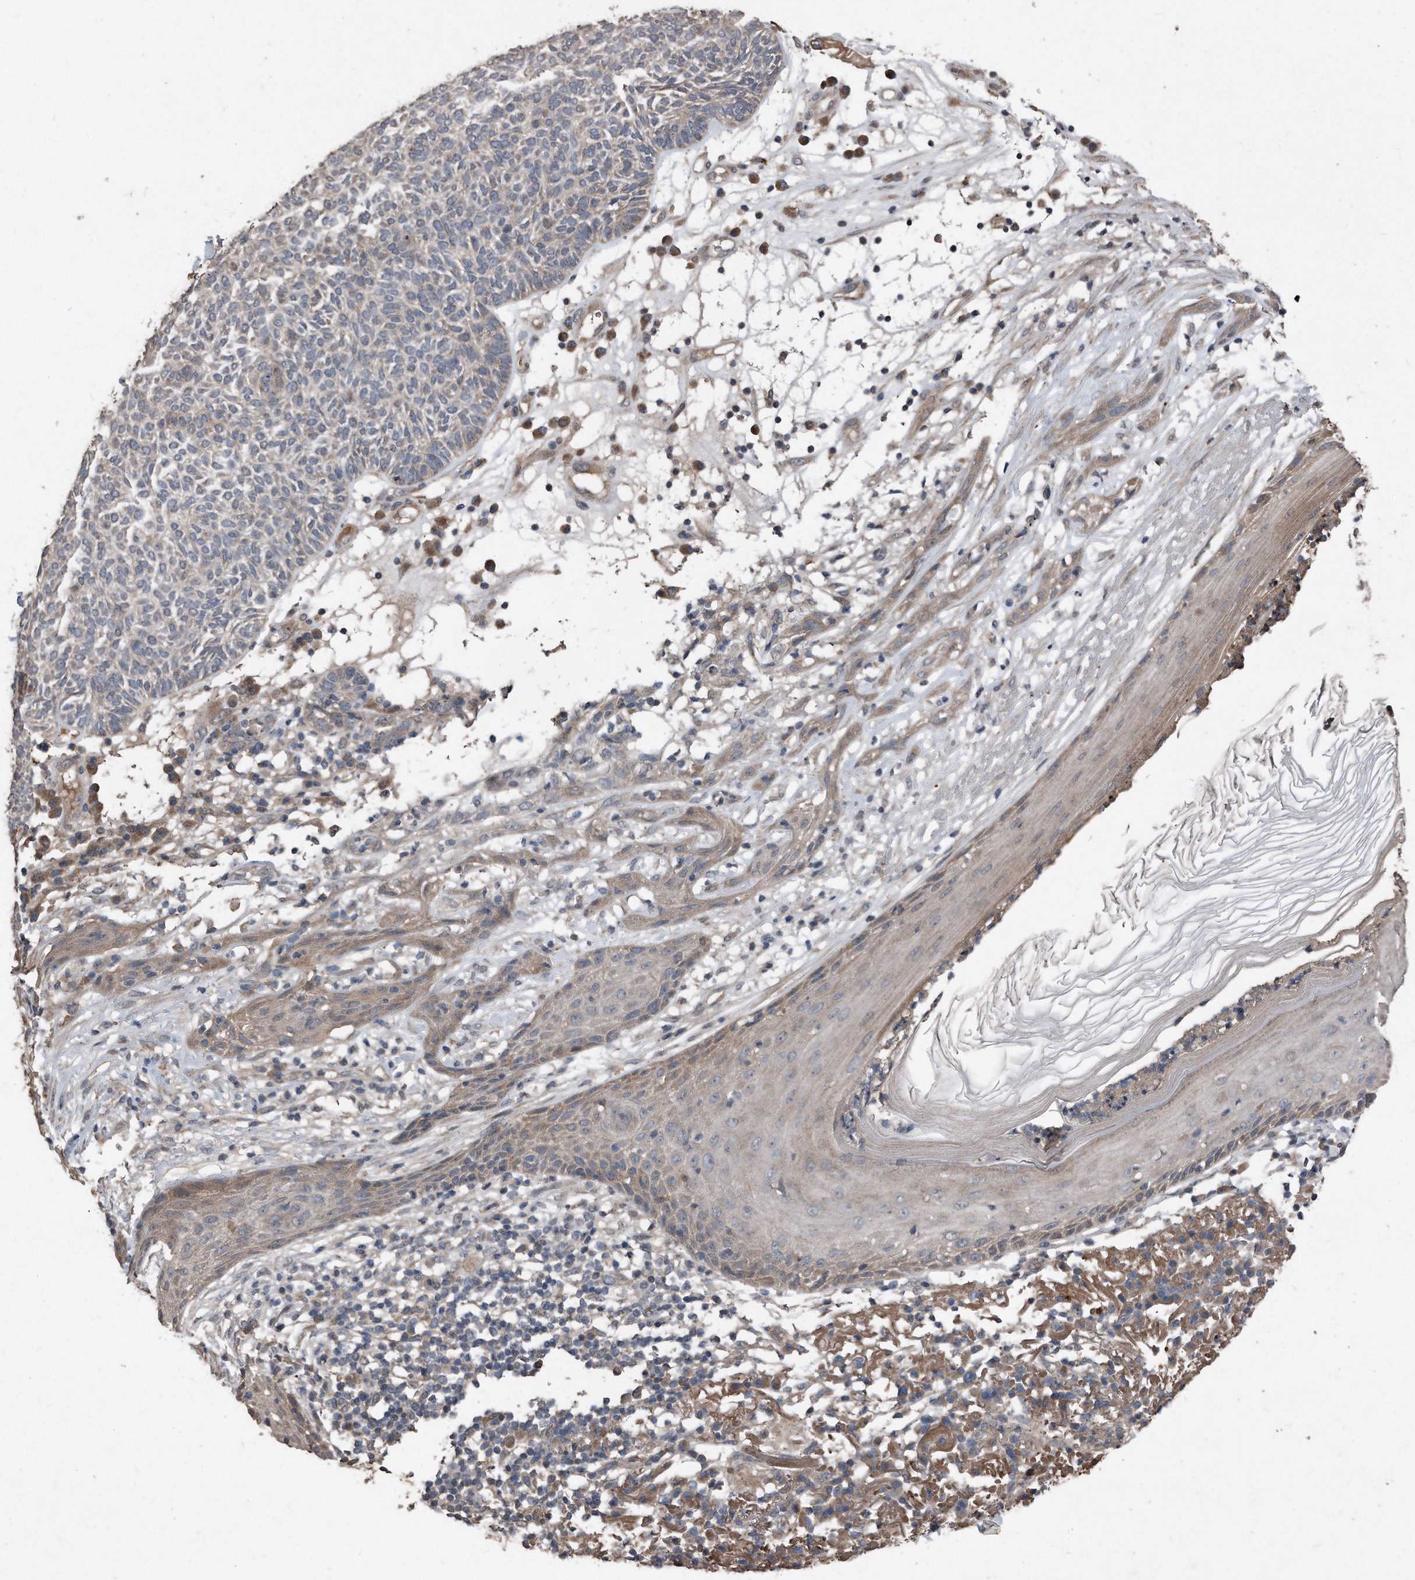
{"staining": {"intensity": "weak", "quantity": "<25%", "location": "cytoplasmic/membranous"}, "tissue": "skin cancer", "cell_type": "Tumor cells", "image_type": "cancer", "snomed": [{"axis": "morphology", "description": "Squamous cell carcinoma, NOS"}, {"axis": "topography", "description": "Skin"}], "caption": "IHC photomicrograph of neoplastic tissue: squamous cell carcinoma (skin) stained with DAB exhibits no significant protein staining in tumor cells. (DAB immunohistochemistry (IHC) visualized using brightfield microscopy, high magnification).", "gene": "ANKRD10", "patient": {"sex": "female", "age": 90}}